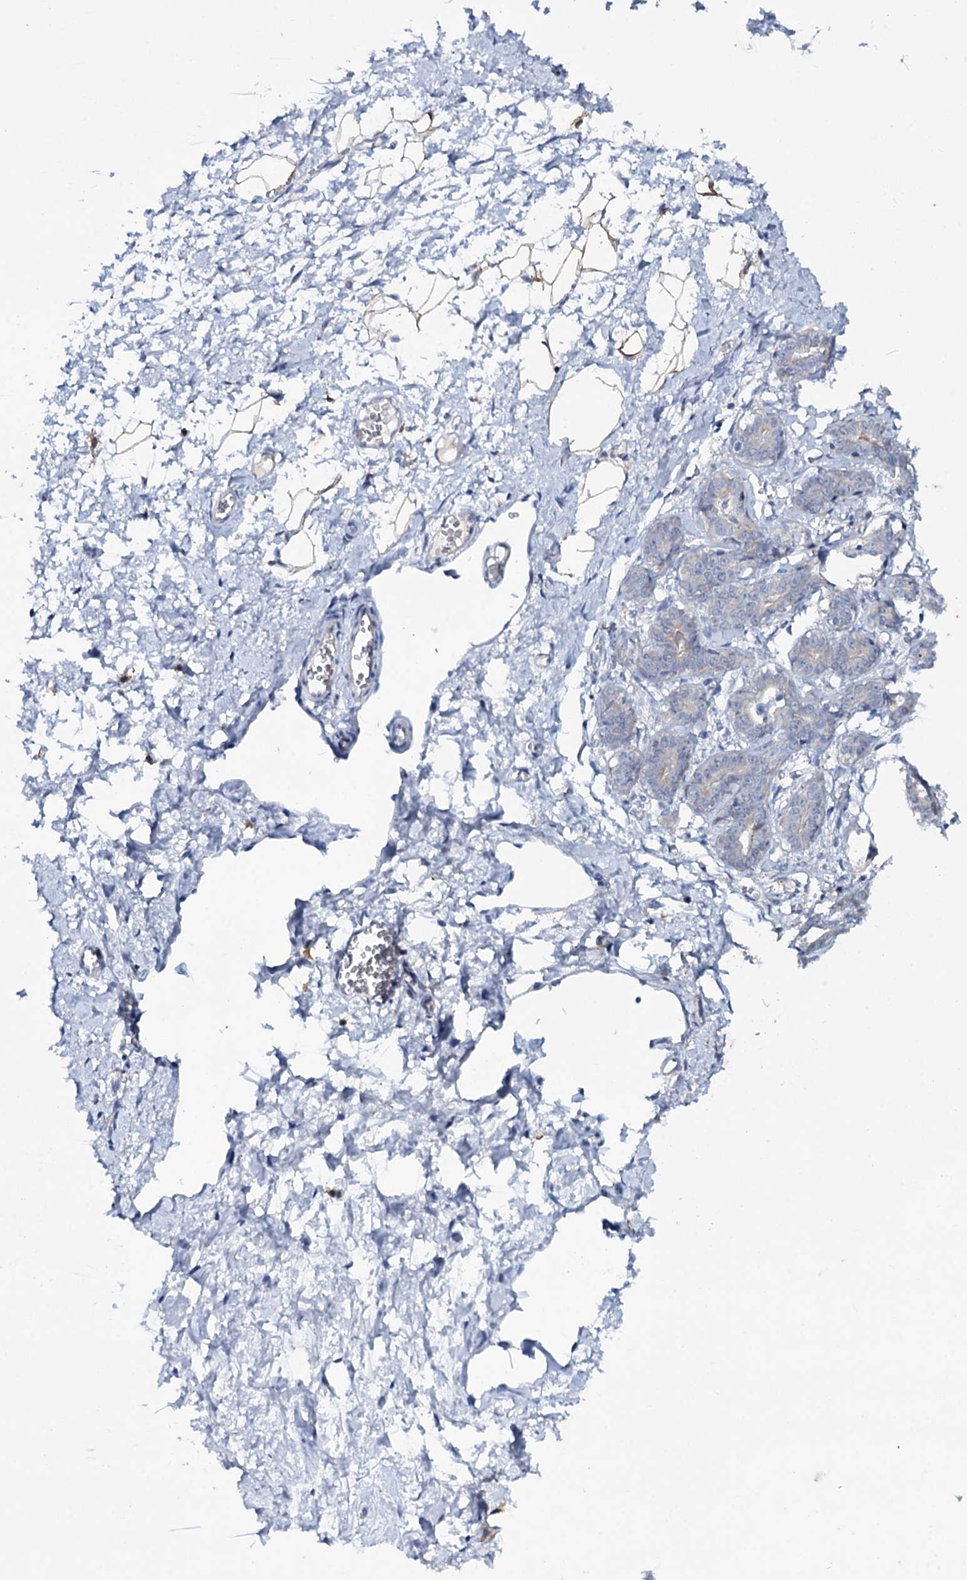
{"staining": {"intensity": "weak", "quantity": ">75%", "location": "cytoplasmic/membranous"}, "tissue": "breast", "cell_type": "Adipocytes", "image_type": "normal", "snomed": [{"axis": "morphology", "description": "Normal tissue, NOS"}, {"axis": "topography", "description": "Breast"}], "caption": "Approximately >75% of adipocytes in benign human breast show weak cytoplasmic/membranous protein positivity as visualized by brown immunohistochemical staining.", "gene": "MID1IP1", "patient": {"sex": "female", "age": 27}}